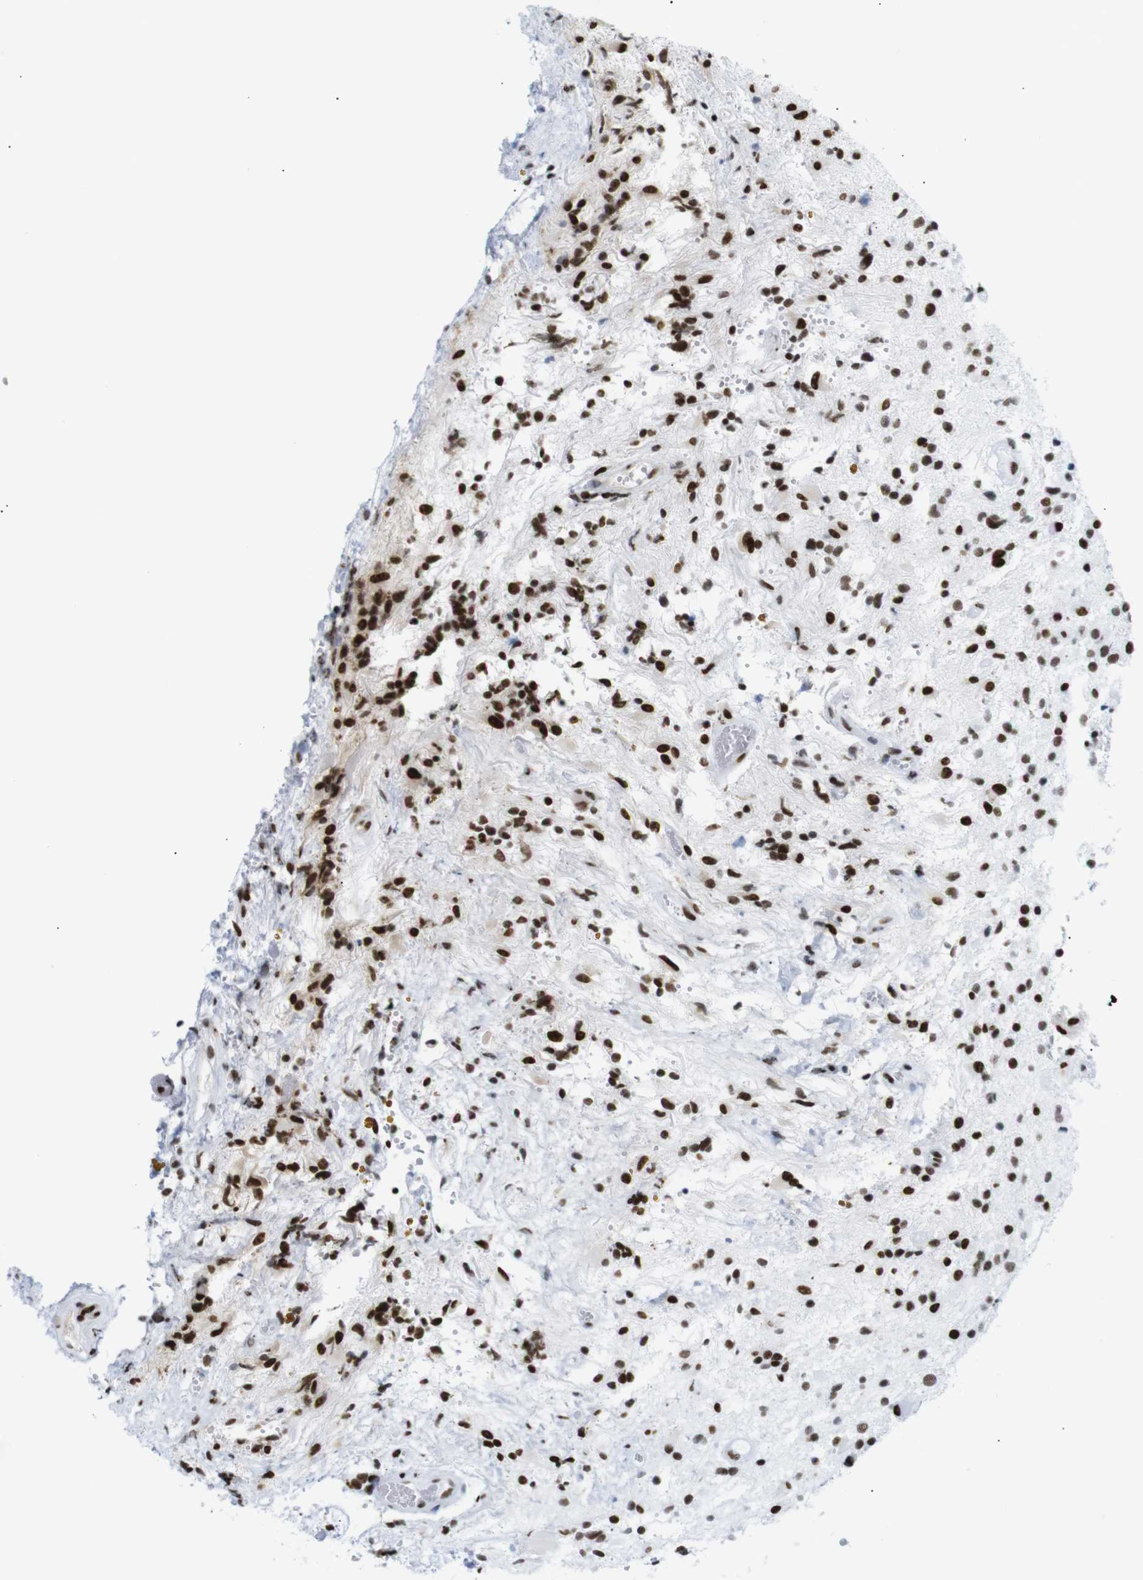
{"staining": {"intensity": "strong", "quantity": ">75%", "location": "nuclear"}, "tissue": "glioma", "cell_type": "Tumor cells", "image_type": "cancer", "snomed": [{"axis": "morphology", "description": "Glioma, malignant, High grade"}, {"axis": "topography", "description": "Brain"}], "caption": "There is high levels of strong nuclear positivity in tumor cells of glioma, as demonstrated by immunohistochemical staining (brown color).", "gene": "TRA2B", "patient": {"sex": "male", "age": 33}}